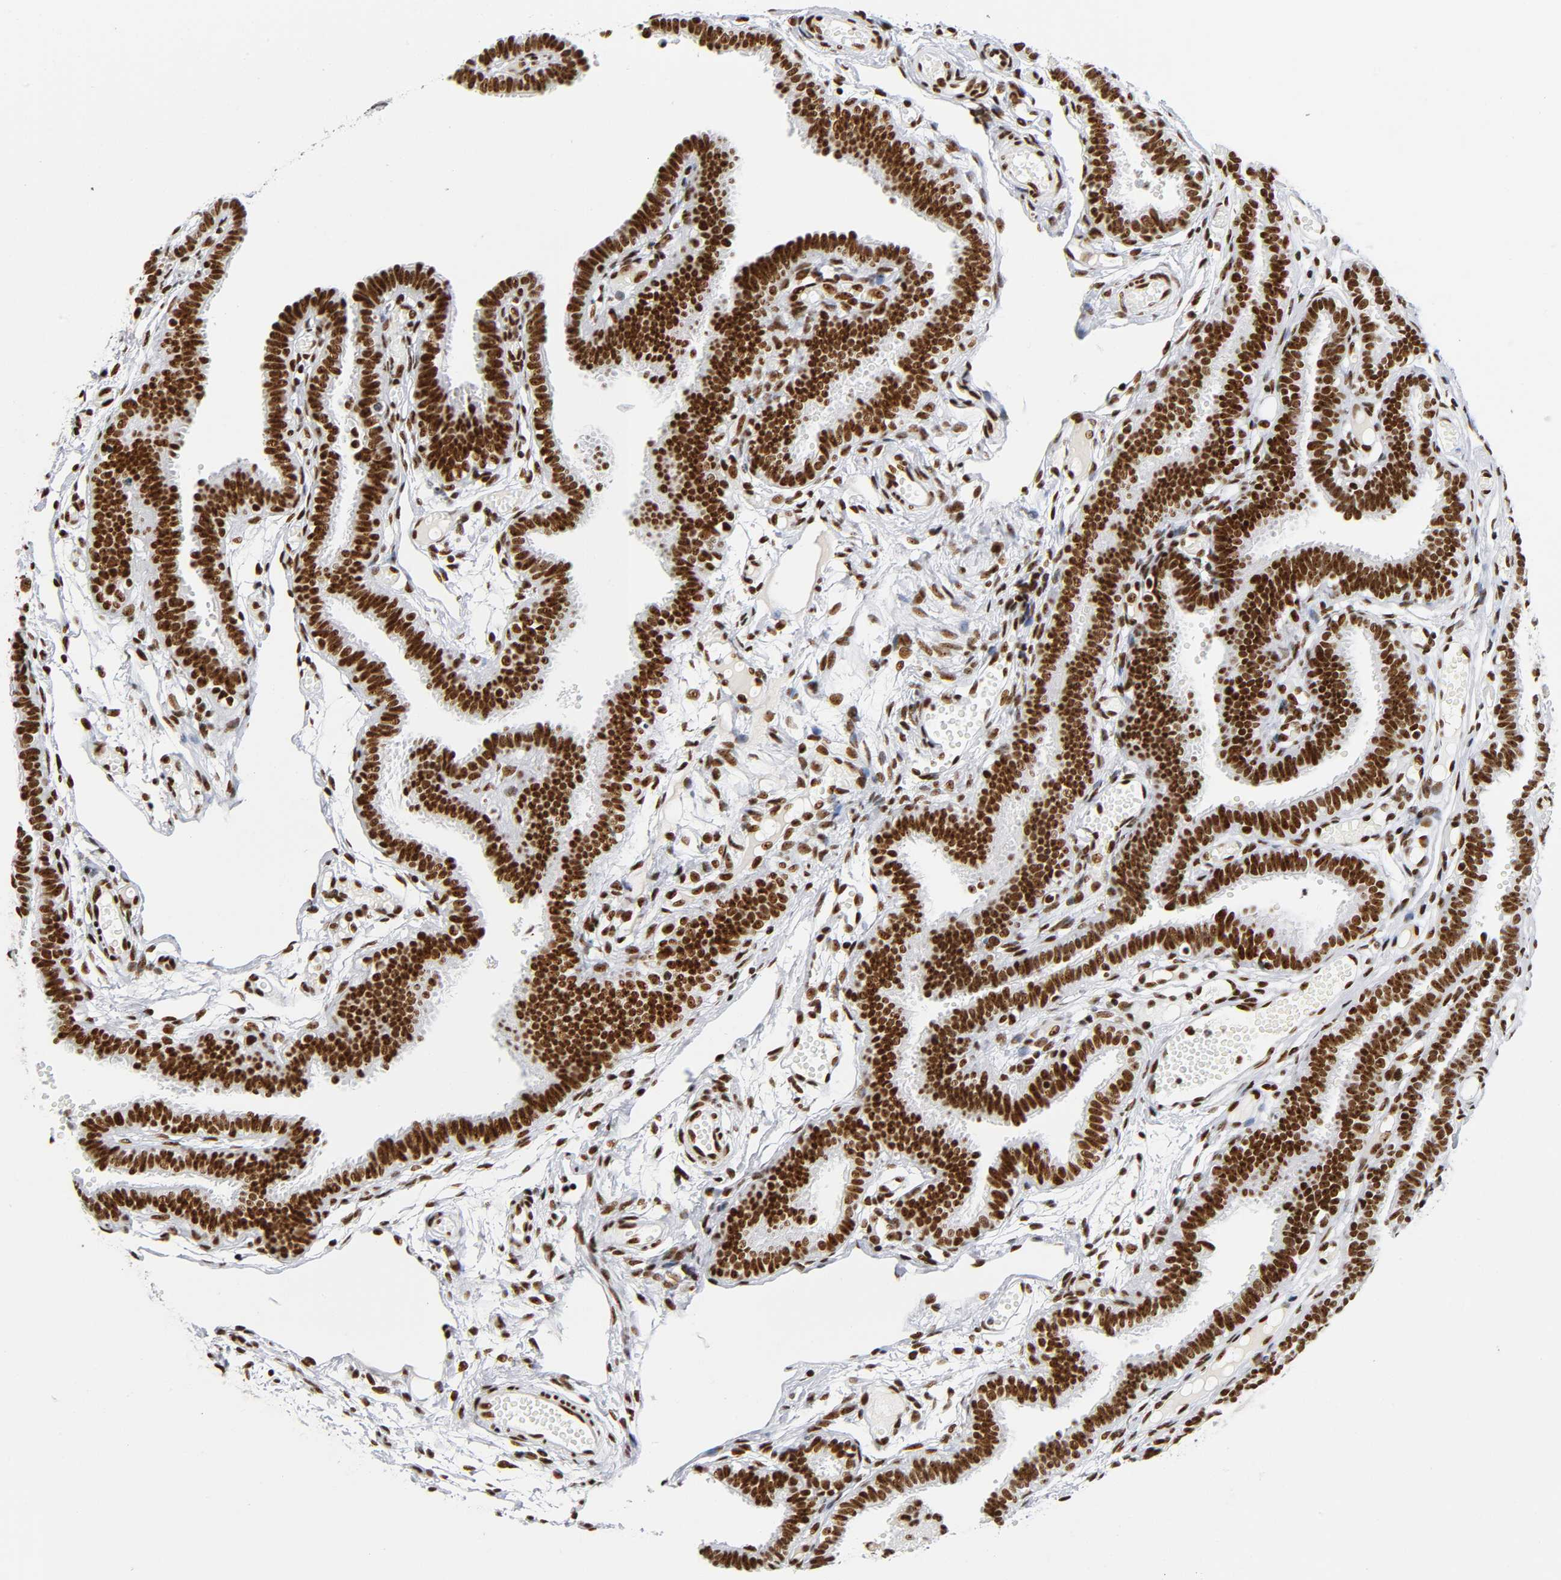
{"staining": {"intensity": "strong", "quantity": ">75%", "location": "nuclear"}, "tissue": "fallopian tube", "cell_type": "Glandular cells", "image_type": "normal", "snomed": [{"axis": "morphology", "description": "Normal tissue, NOS"}, {"axis": "topography", "description": "Fallopian tube"}], "caption": "This photomicrograph demonstrates immunohistochemistry (IHC) staining of normal human fallopian tube, with high strong nuclear expression in approximately >75% of glandular cells.", "gene": "UBTF", "patient": {"sex": "female", "age": 29}}